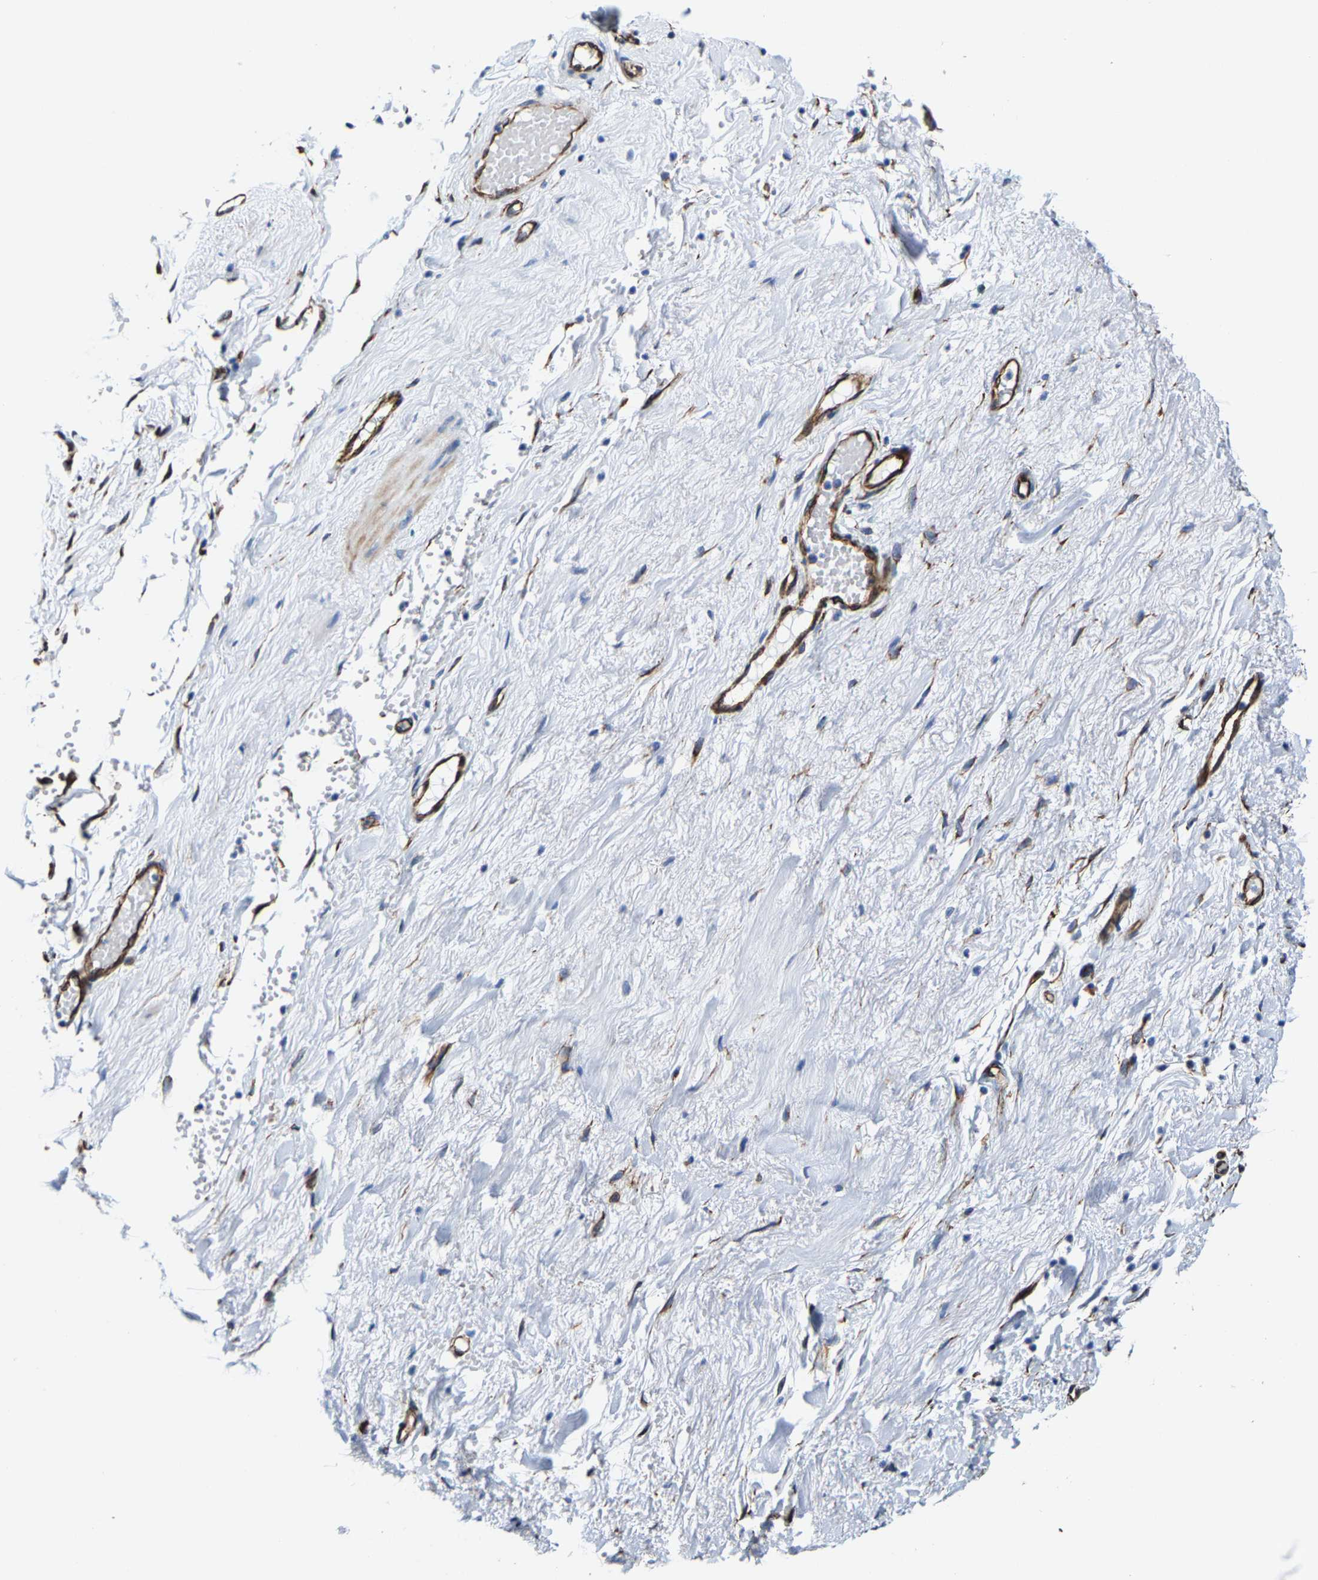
{"staining": {"intensity": "negative", "quantity": "none", "location": "none"}, "tissue": "adipose tissue", "cell_type": "Adipocytes", "image_type": "normal", "snomed": [{"axis": "morphology", "description": "Normal tissue, NOS"}, {"axis": "topography", "description": "Soft tissue"}], "caption": "The image exhibits no staining of adipocytes in unremarkable adipose tissue. Nuclei are stained in blue.", "gene": "MMEL1", "patient": {"sex": "male", "age": 72}}